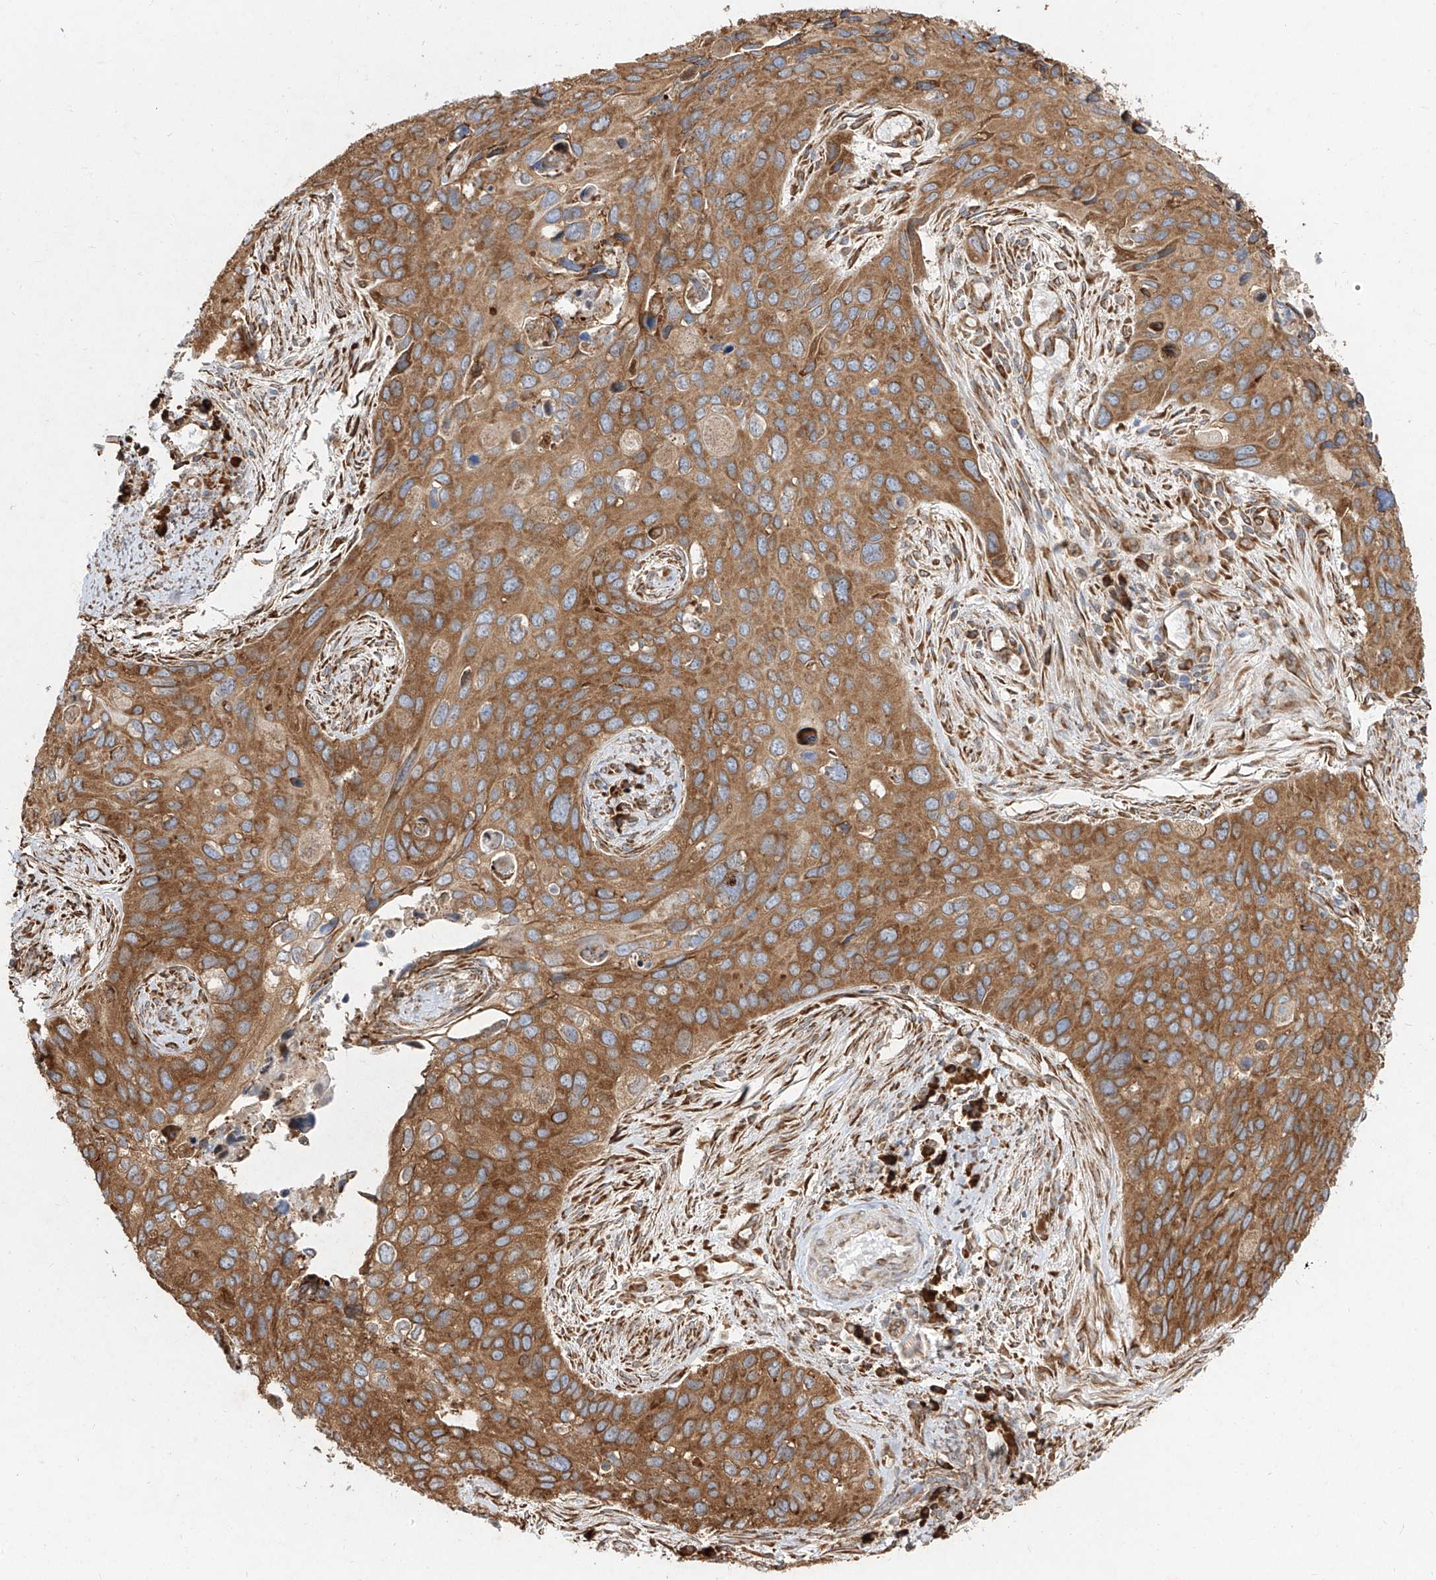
{"staining": {"intensity": "moderate", "quantity": ">75%", "location": "cytoplasmic/membranous"}, "tissue": "cervical cancer", "cell_type": "Tumor cells", "image_type": "cancer", "snomed": [{"axis": "morphology", "description": "Squamous cell carcinoma, NOS"}, {"axis": "topography", "description": "Cervix"}], "caption": "Tumor cells reveal moderate cytoplasmic/membranous staining in about >75% of cells in cervical squamous cell carcinoma. (DAB (3,3'-diaminobenzidine) IHC with brightfield microscopy, high magnification).", "gene": "RPS25", "patient": {"sex": "female", "age": 55}}